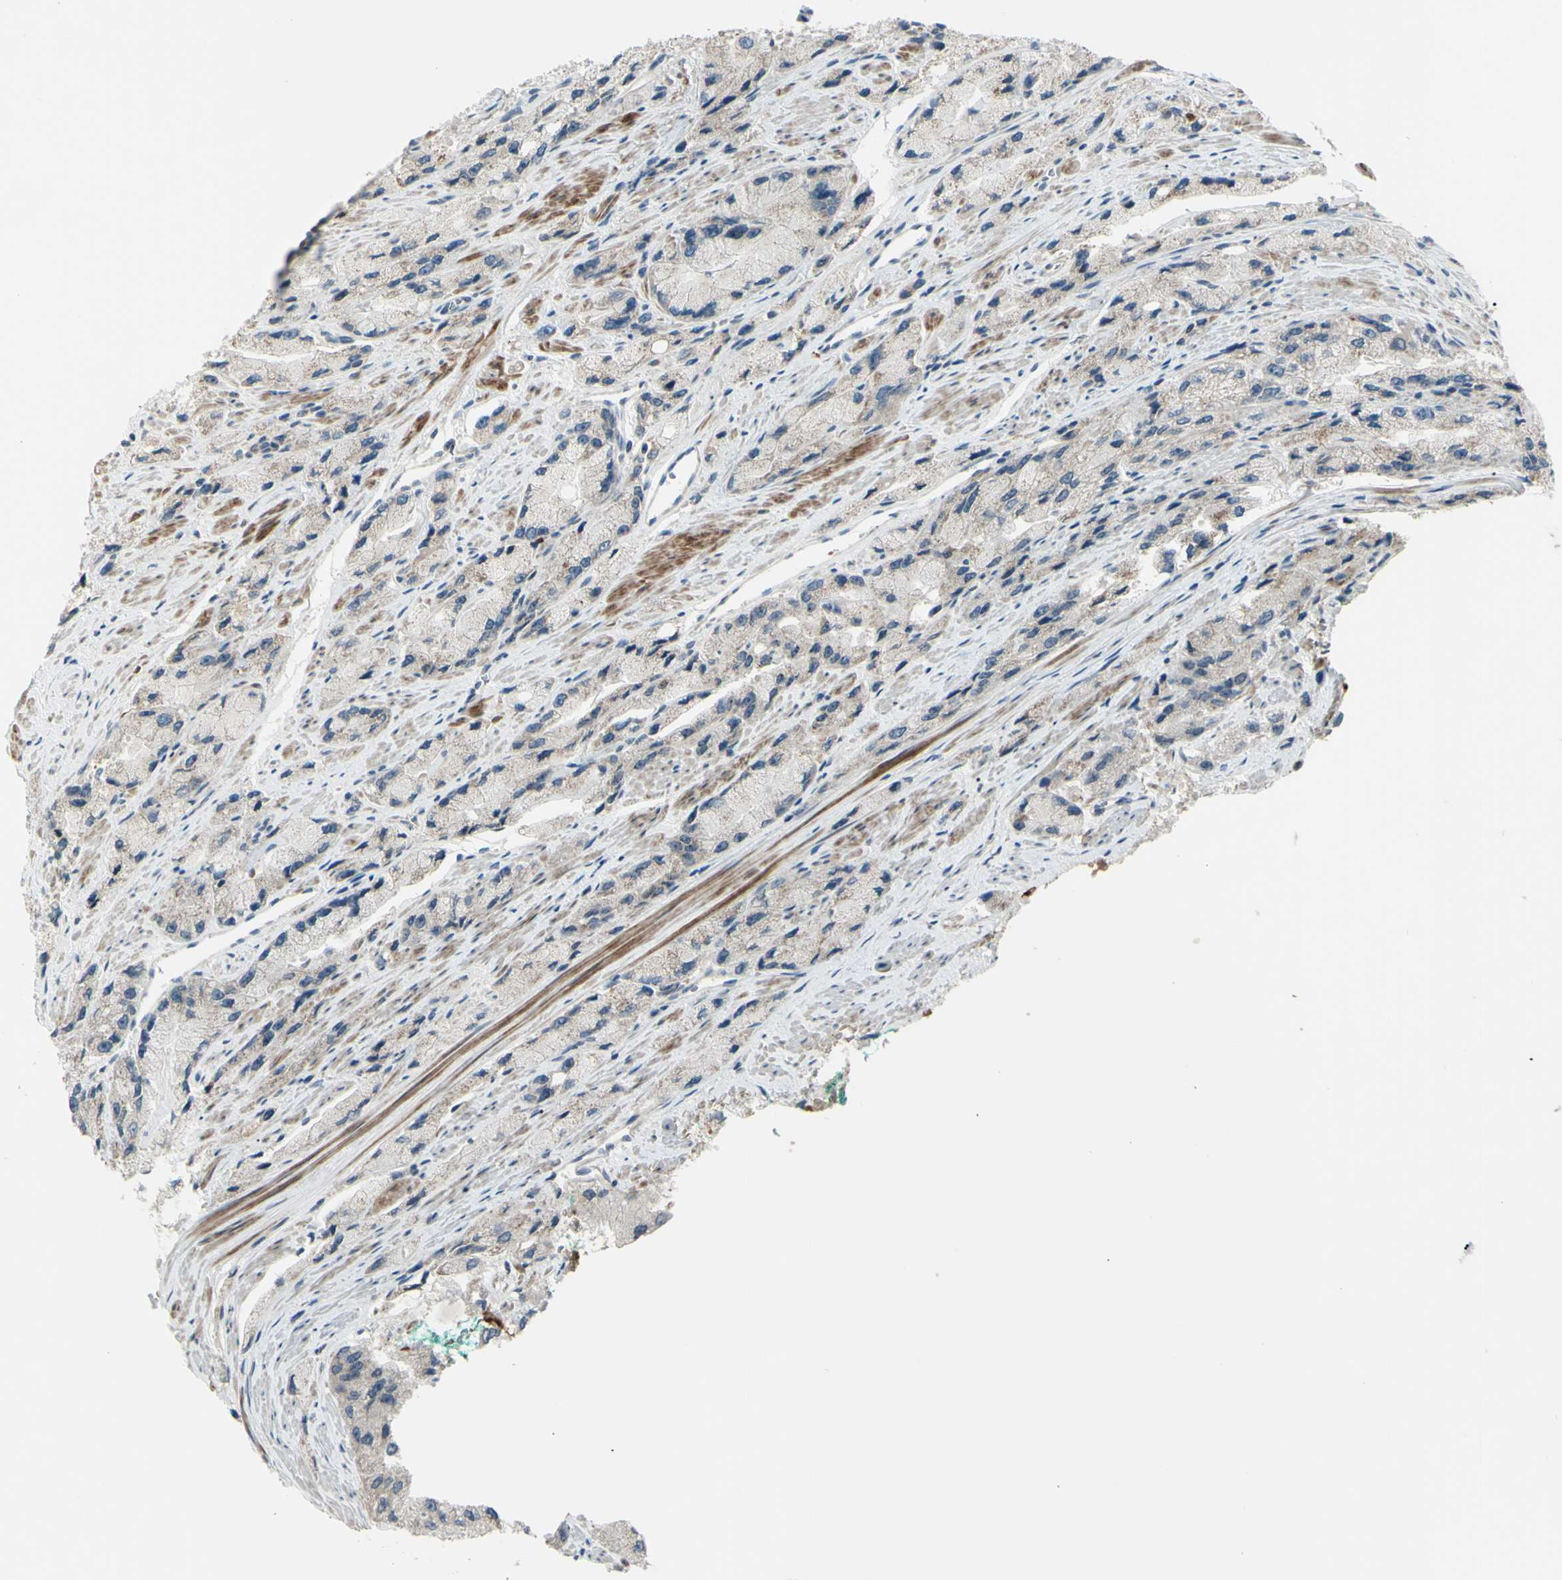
{"staining": {"intensity": "negative", "quantity": "none", "location": "none"}, "tissue": "prostate cancer", "cell_type": "Tumor cells", "image_type": "cancer", "snomed": [{"axis": "morphology", "description": "Adenocarcinoma, High grade"}, {"axis": "topography", "description": "Prostate"}], "caption": "High power microscopy histopathology image of an immunohistochemistry (IHC) histopathology image of prostate cancer, revealing no significant staining in tumor cells. (DAB immunohistochemistry visualized using brightfield microscopy, high magnification).", "gene": "FGFR2", "patient": {"sex": "male", "age": 58}}